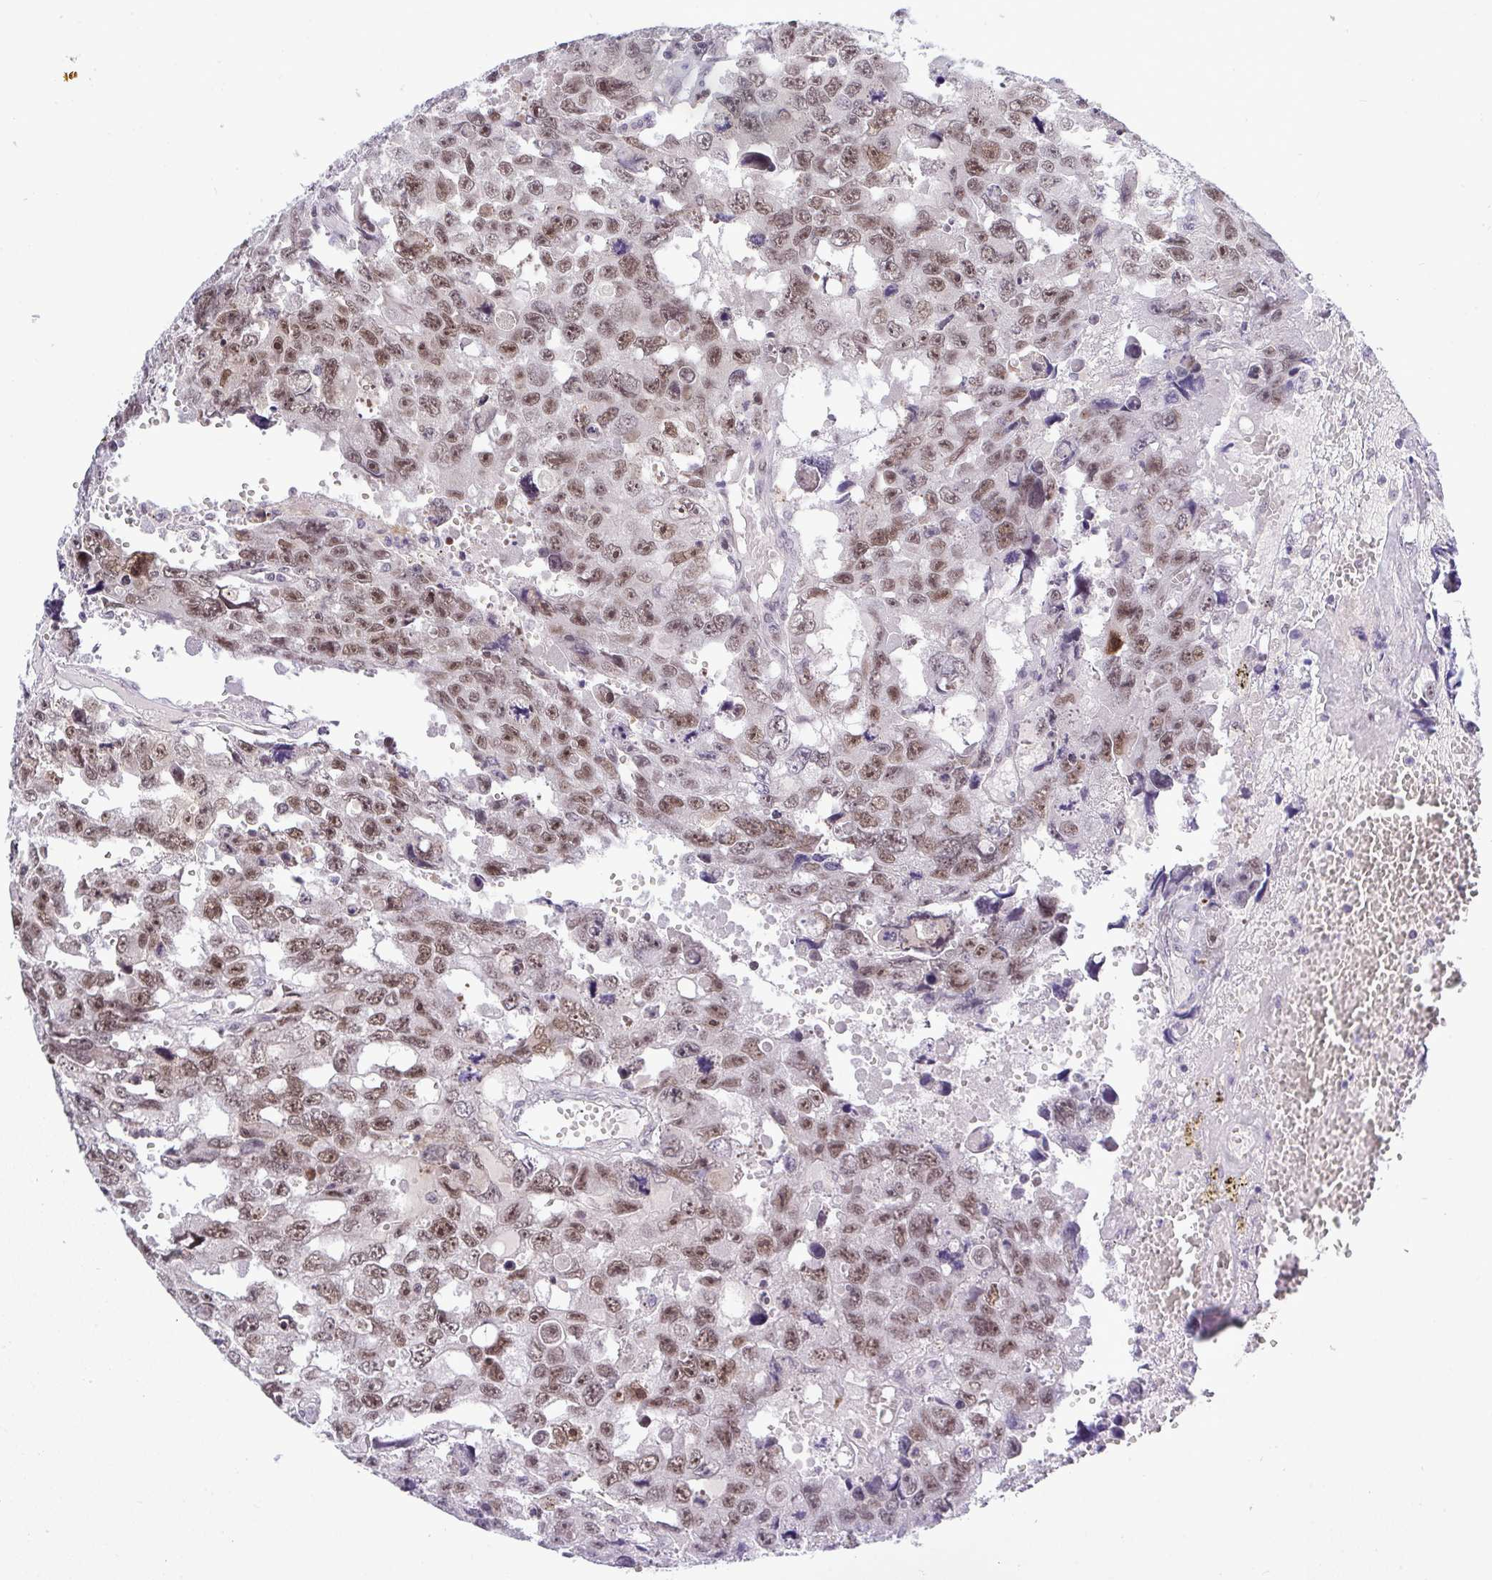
{"staining": {"intensity": "moderate", "quantity": ">75%", "location": "nuclear"}, "tissue": "testis cancer", "cell_type": "Tumor cells", "image_type": "cancer", "snomed": [{"axis": "morphology", "description": "Seminoma, NOS"}, {"axis": "topography", "description": "Testis"}], "caption": "Immunohistochemical staining of testis cancer (seminoma) demonstrates medium levels of moderate nuclear protein staining in about >75% of tumor cells.", "gene": "RFC4", "patient": {"sex": "male", "age": 26}}